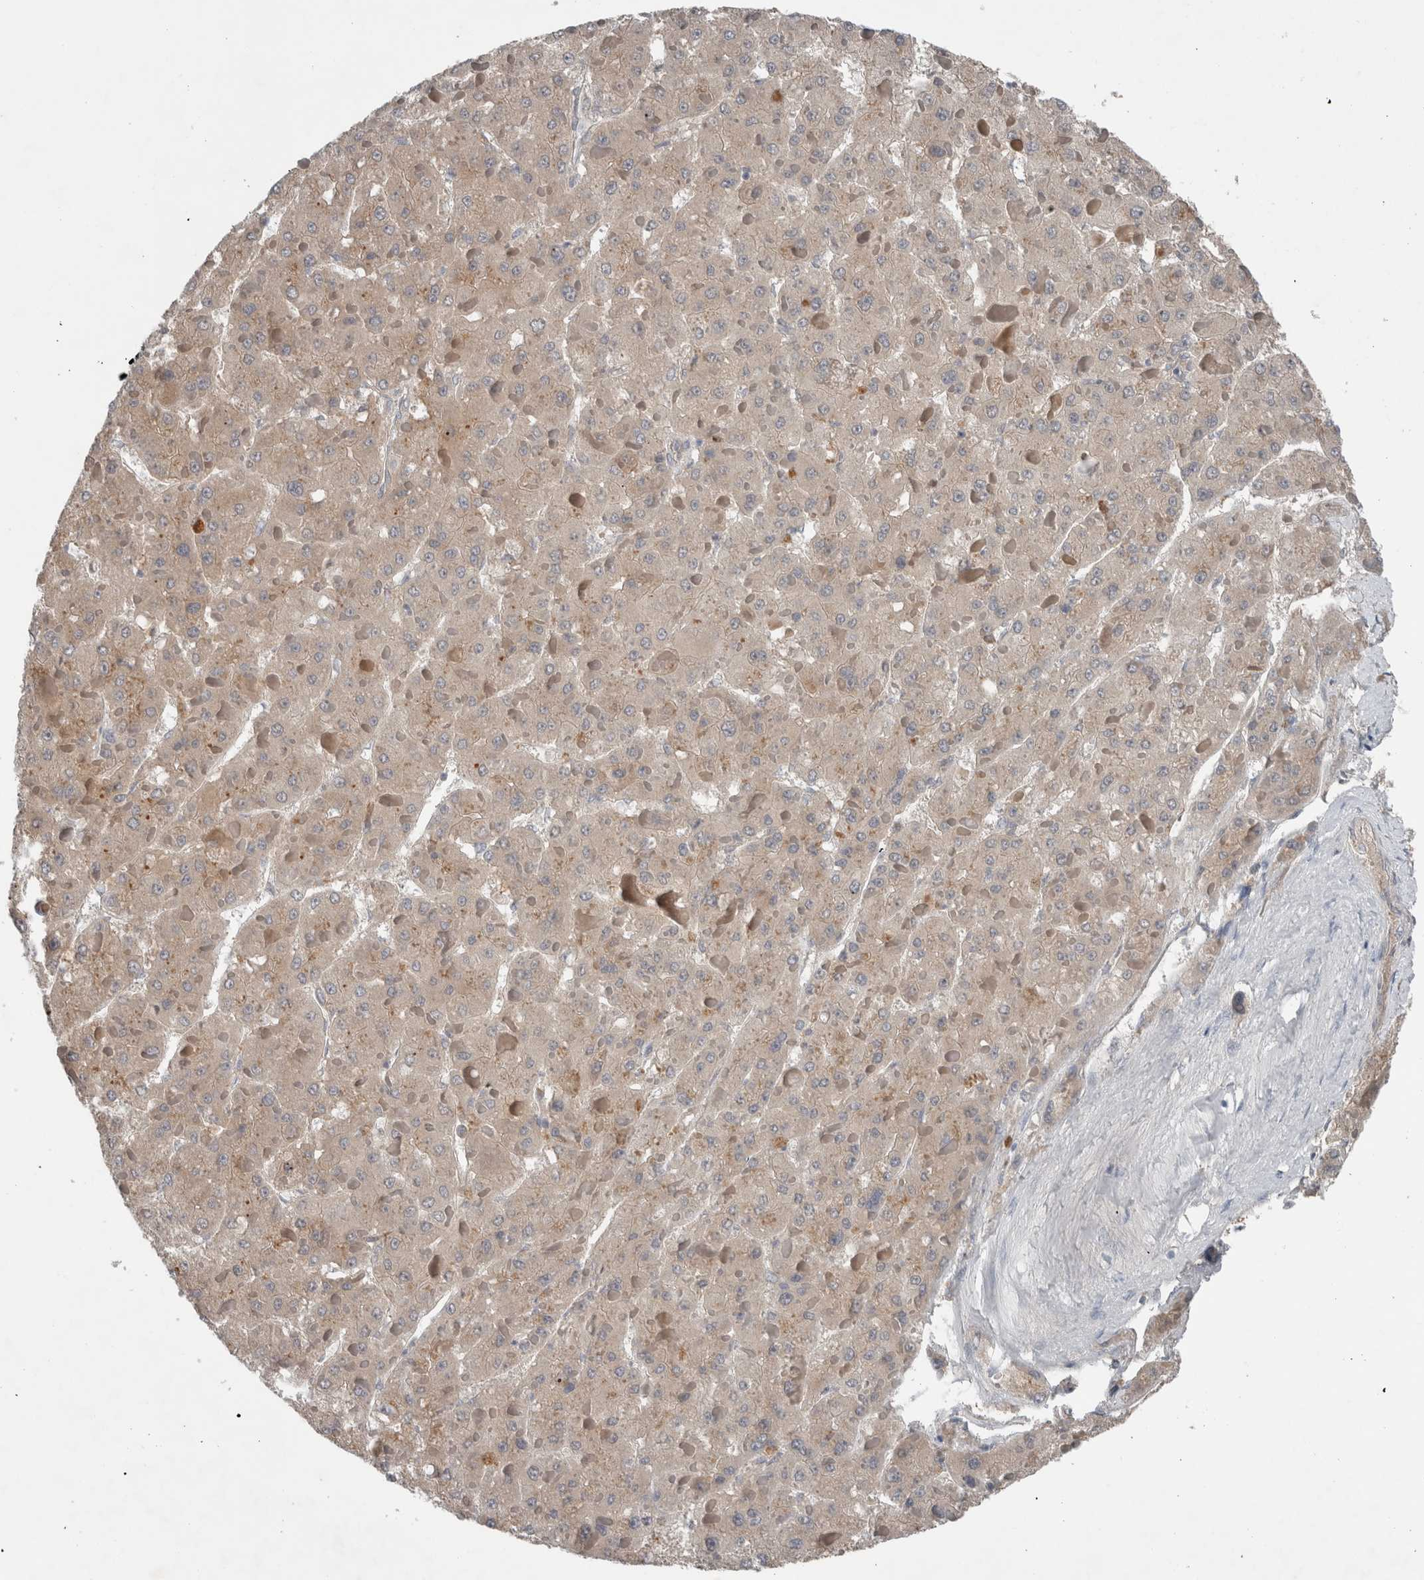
{"staining": {"intensity": "negative", "quantity": "none", "location": "none"}, "tissue": "liver cancer", "cell_type": "Tumor cells", "image_type": "cancer", "snomed": [{"axis": "morphology", "description": "Carcinoma, Hepatocellular, NOS"}, {"axis": "topography", "description": "Liver"}], "caption": "Immunohistochemical staining of human liver cancer exhibits no significant positivity in tumor cells.", "gene": "CRNN", "patient": {"sex": "female", "age": 73}}